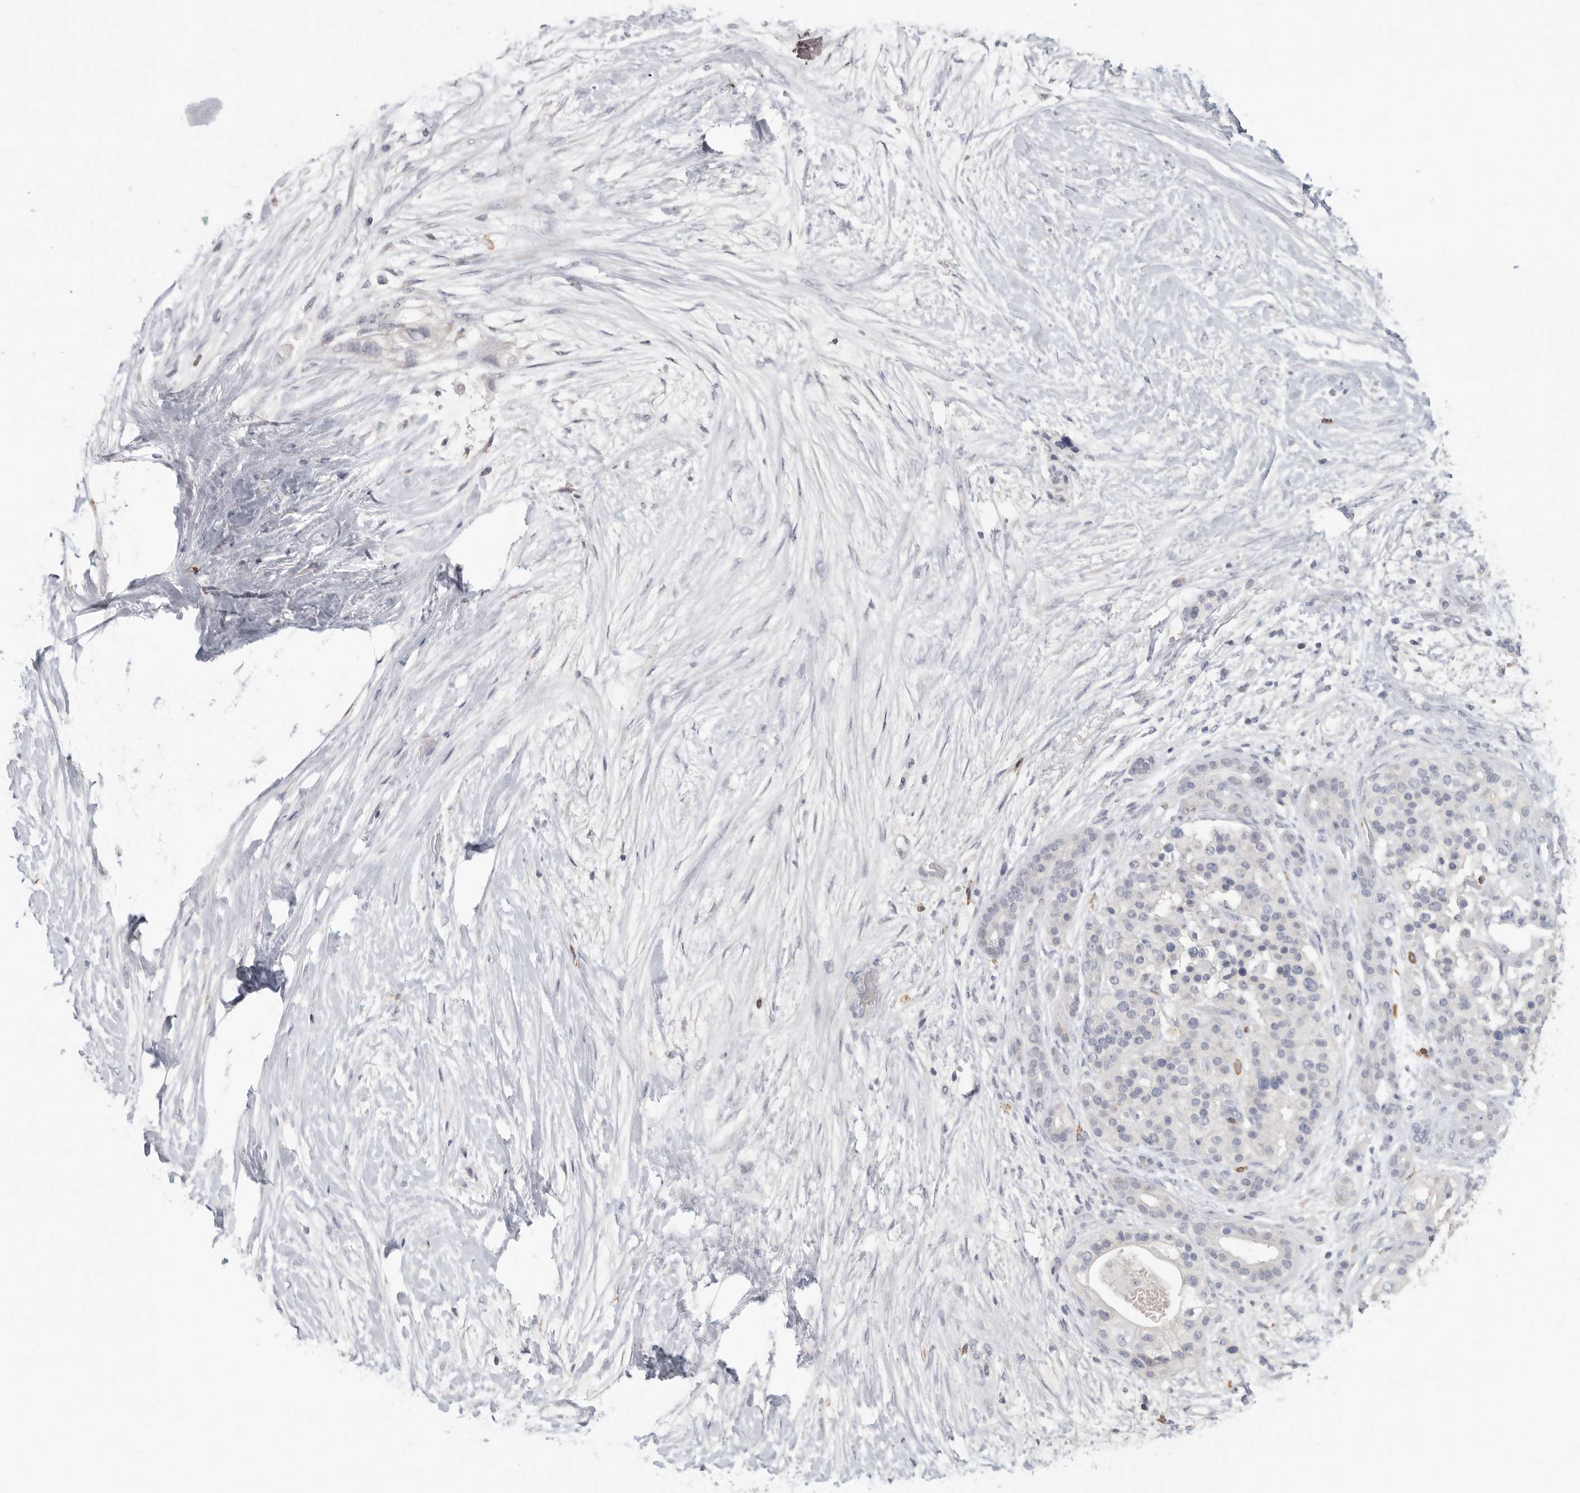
{"staining": {"intensity": "negative", "quantity": "none", "location": "none"}, "tissue": "pancreatic cancer", "cell_type": "Tumor cells", "image_type": "cancer", "snomed": [{"axis": "morphology", "description": "Adenocarcinoma, NOS"}, {"axis": "topography", "description": "Pancreas"}], "caption": "Tumor cells show no significant protein positivity in pancreatic cancer (adenocarcinoma). Brightfield microscopy of immunohistochemistry stained with DAB (3,3'-diaminobenzidine) (brown) and hematoxylin (blue), captured at high magnification.", "gene": "DNAJC11", "patient": {"sex": "male", "age": 53}}